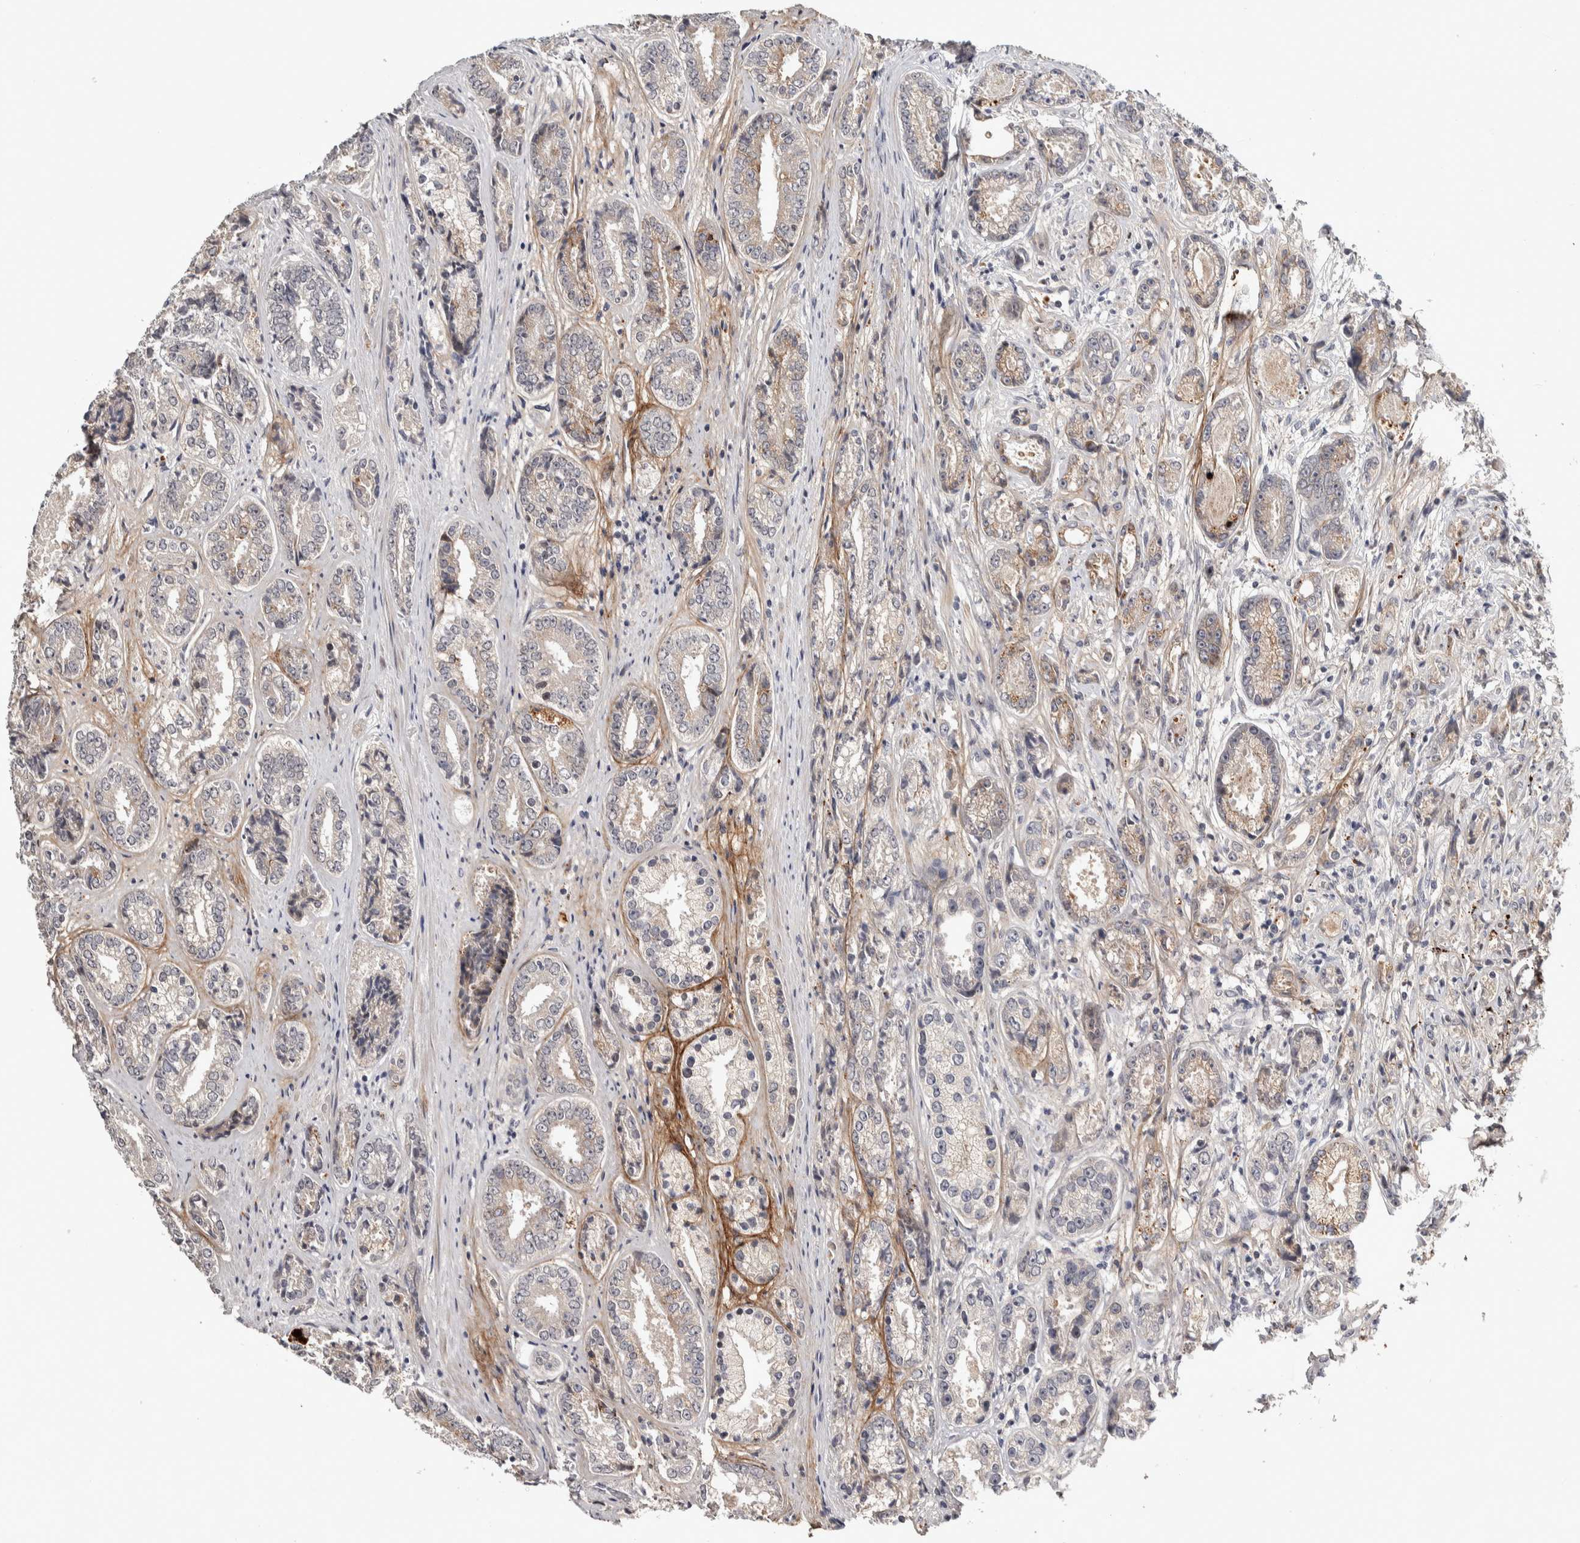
{"staining": {"intensity": "weak", "quantity": "<25%", "location": "cytoplasmic/membranous"}, "tissue": "prostate cancer", "cell_type": "Tumor cells", "image_type": "cancer", "snomed": [{"axis": "morphology", "description": "Adenocarcinoma, High grade"}, {"axis": "topography", "description": "Prostate"}], "caption": "A histopathology image of prostate high-grade adenocarcinoma stained for a protein demonstrates no brown staining in tumor cells.", "gene": "ASPN", "patient": {"sex": "male", "age": 61}}